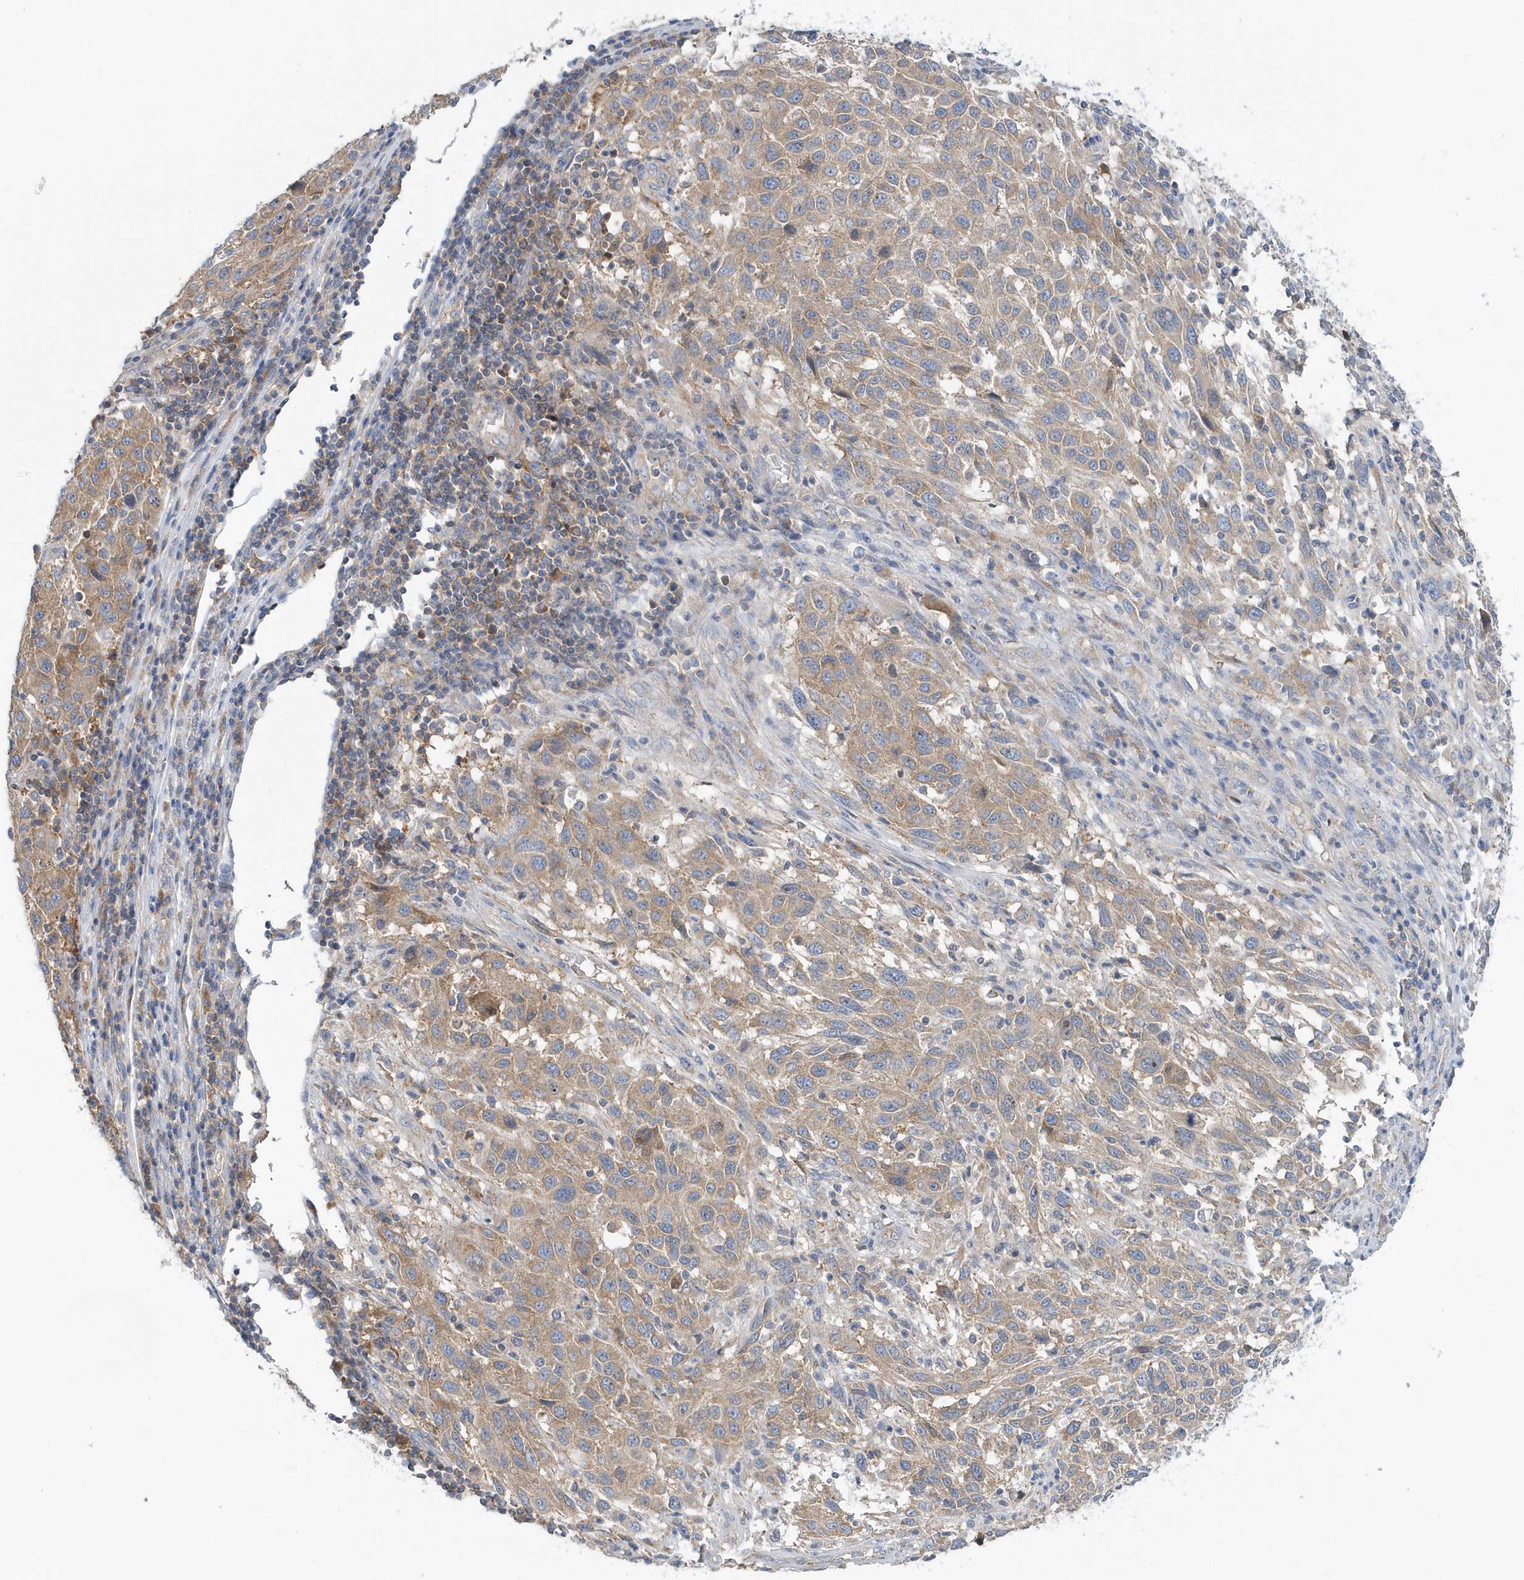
{"staining": {"intensity": "weak", "quantity": ">75%", "location": "cytoplasmic/membranous"}, "tissue": "melanoma", "cell_type": "Tumor cells", "image_type": "cancer", "snomed": [{"axis": "morphology", "description": "Malignant melanoma, Metastatic site"}, {"axis": "topography", "description": "Lymph node"}], "caption": "Immunohistochemistry staining of melanoma, which shows low levels of weak cytoplasmic/membranous positivity in approximately >75% of tumor cells indicating weak cytoplasmic/membranous protein positivity. The staining was performed using DAB (3,3'-diaminobenzidine) (brown) for protein detection and nuclei were counterstained in hematoxylin (blue).", "gene": "EIF3C", "patient": {"sex": "male", "age": 61}}